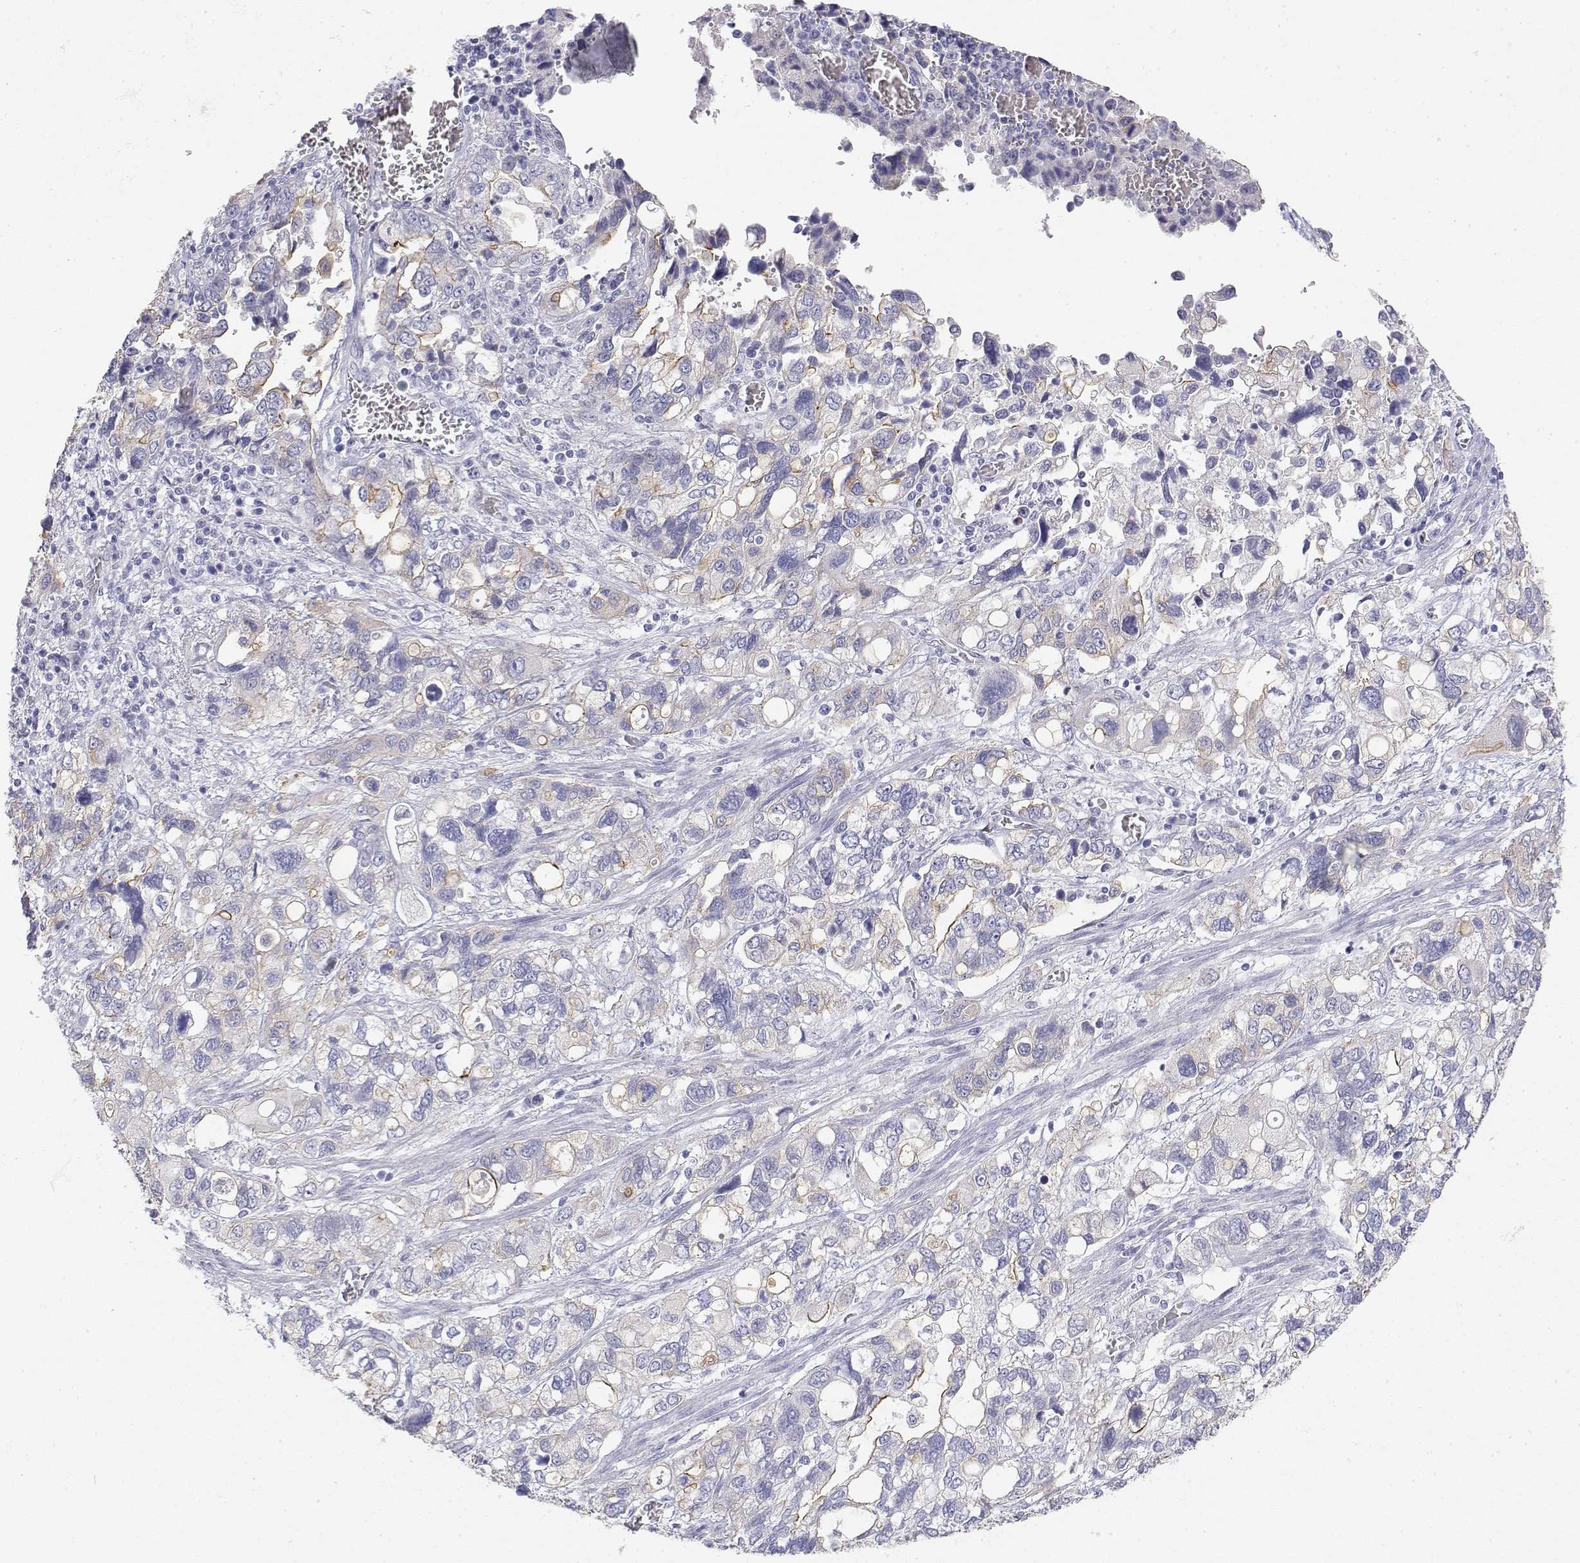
{"staining": {"intensity": "weak", "quantity": "<25%", "location": "cytoplasmic/membranous"}, "tissue": "stomach cancer", "cell_type": "Tumor cells", "image_type": "cancer", "snomed": [{"axis": "morphology", "description": "Adenocarcinoma, NOS"}, {"axis": "topography", "description": "Stomach, upper"}], "caption": "DAB (3,3'-diaminobenzidine) immunohistochemical staining of human stomach cancer exhibits no significant expression in tumor cells. (Brightfield microscopy of DAB (3,3'-diaminobenzidine) immunohistochemistry (IHC) at high magnification).", "gene": "MISP", "patient": {"sex": "female", "age": 81}}